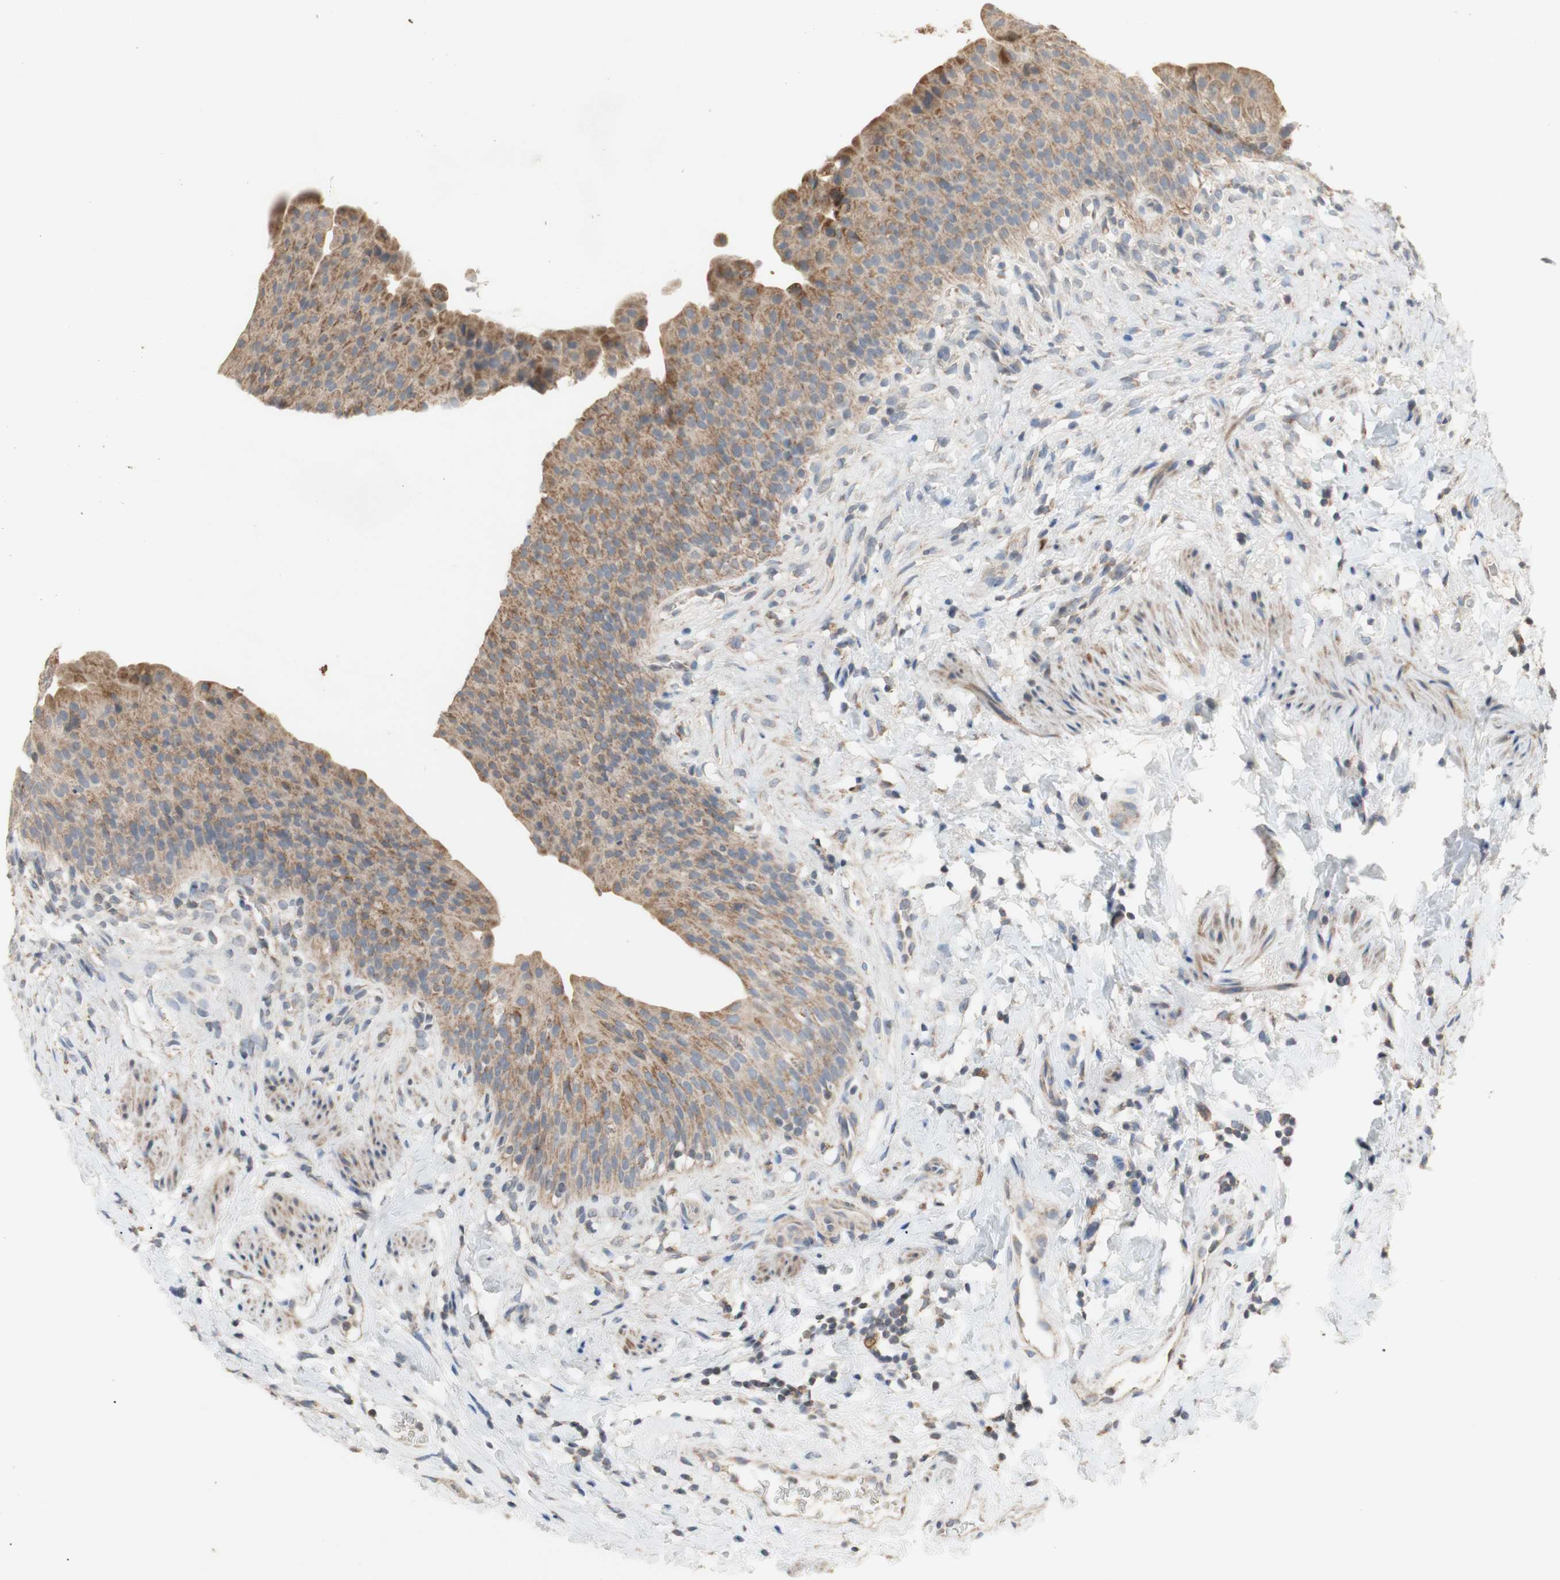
{"staining": {"intensity": "moderate", "quantity": ">75%", "location": "cytoplasmic/membranous"}, "tissue": "urinary bladder", "cell_type": "Urothelial cells", "image_type": "normal", "snomed": [{"axis": "morphology", "description": "Normal tissue, NOS"}, {"axis": "topography", "description": "Urinary bladder"}], "caption": "Immunohistochemistry (IHC) (DAB) staining of benign human urinary bladder reveals moderate cytoplasmic/membranous protein positivity in about >75% of urothelial cells. Ihc stains the protein in brown and the nuclei are stained blue.", "gene": "PTGIS", "patient": {"sex": "female", "age": 79}}